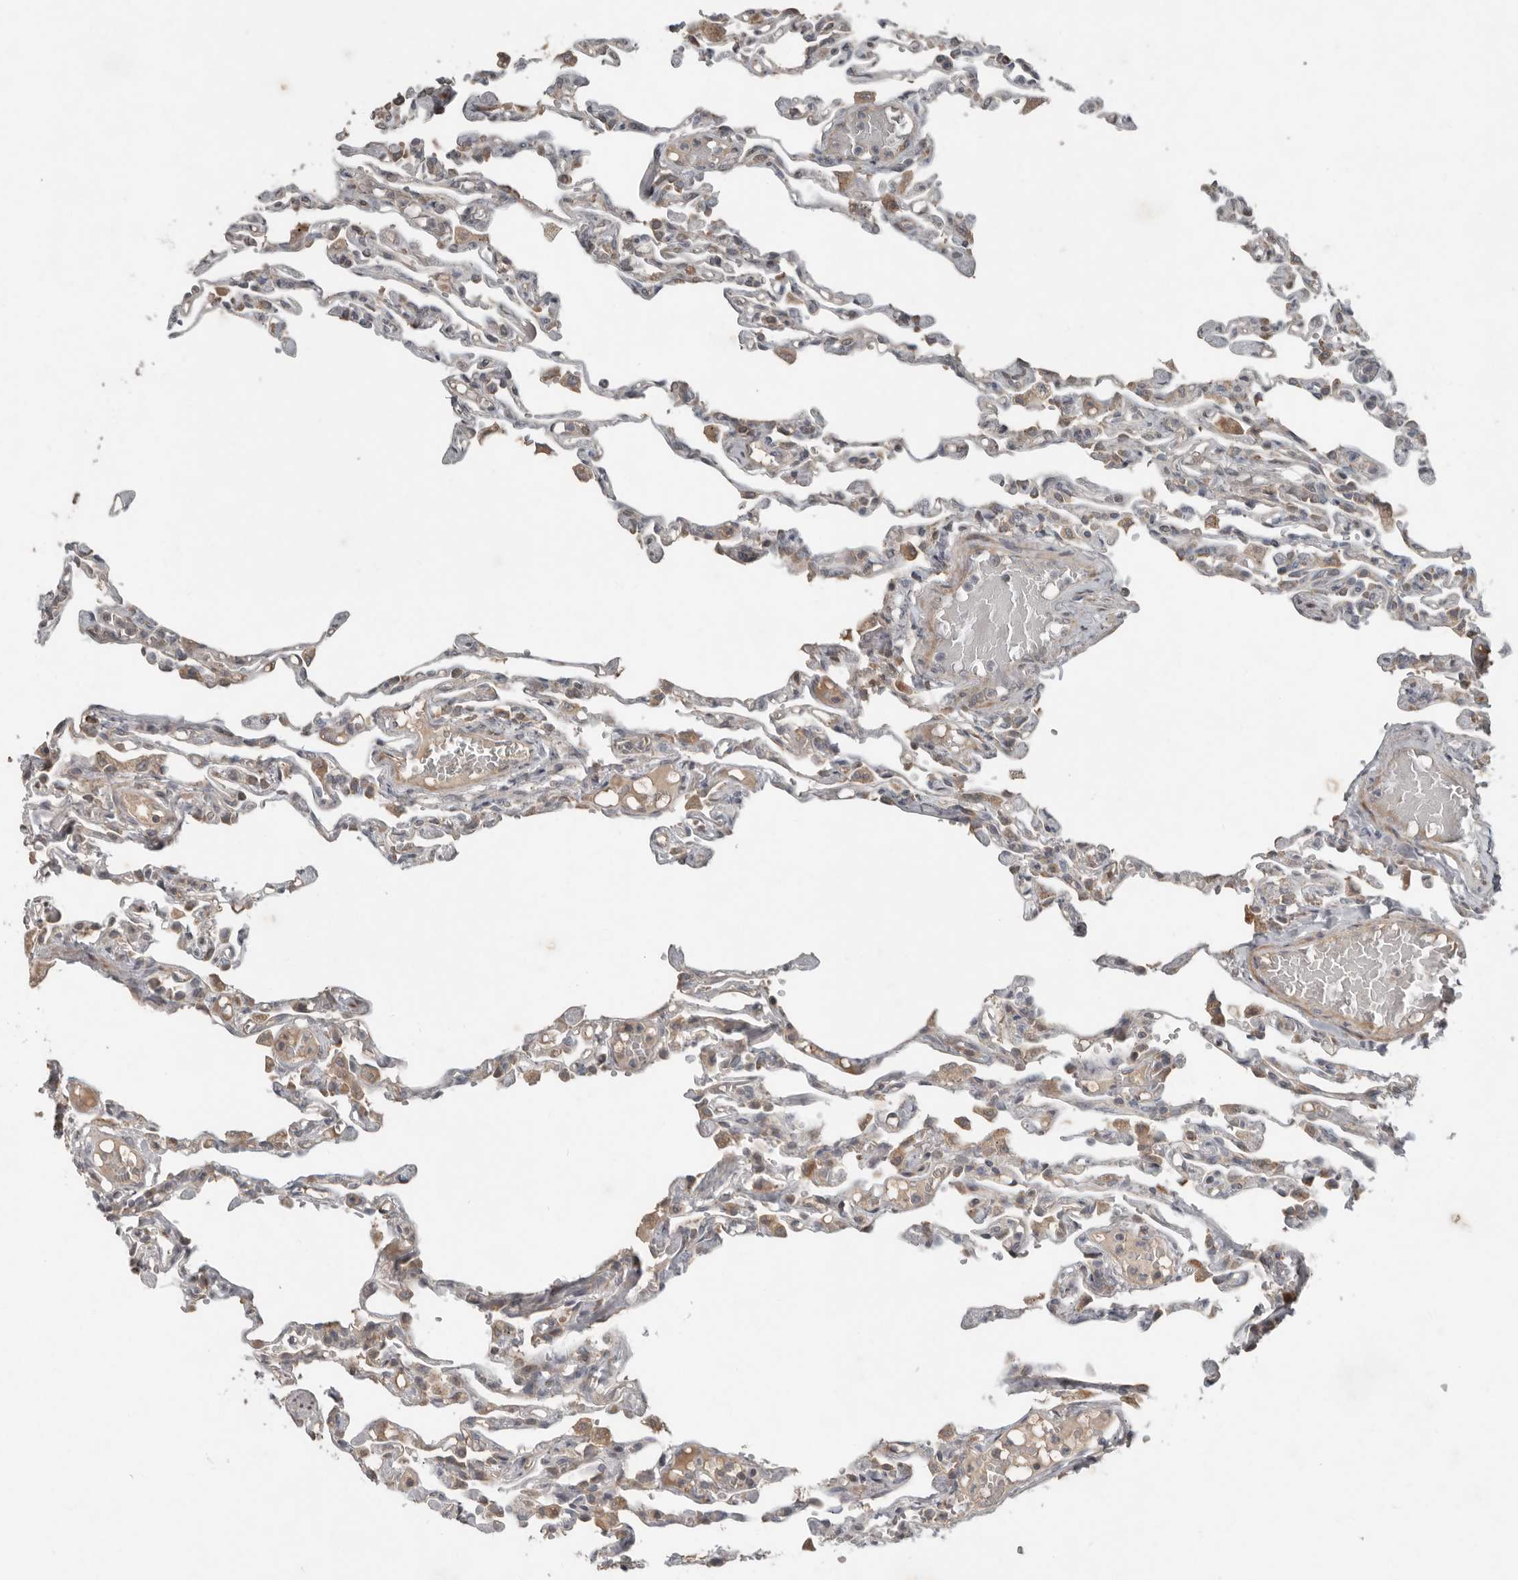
{"staining": {"intensity": "weak", "quantity": "<25%", "location": "cytoplasmic/membranous"}, "tissue": "lung", "cell_type": "Alveolar cells", "image_type": "normal", "snomed": [{"axis": "morphology", "description": "Normal tissue, NOS"}, {"axis": "topography", "description": "Lung"}], "caption": "Immunohistochemical staining of normal lung reveals no significant staining in alveolar cells. Nuclei are stained in blue.", "gene": "SLC6A7", "patient": {"sex": "male", "age": 21}}